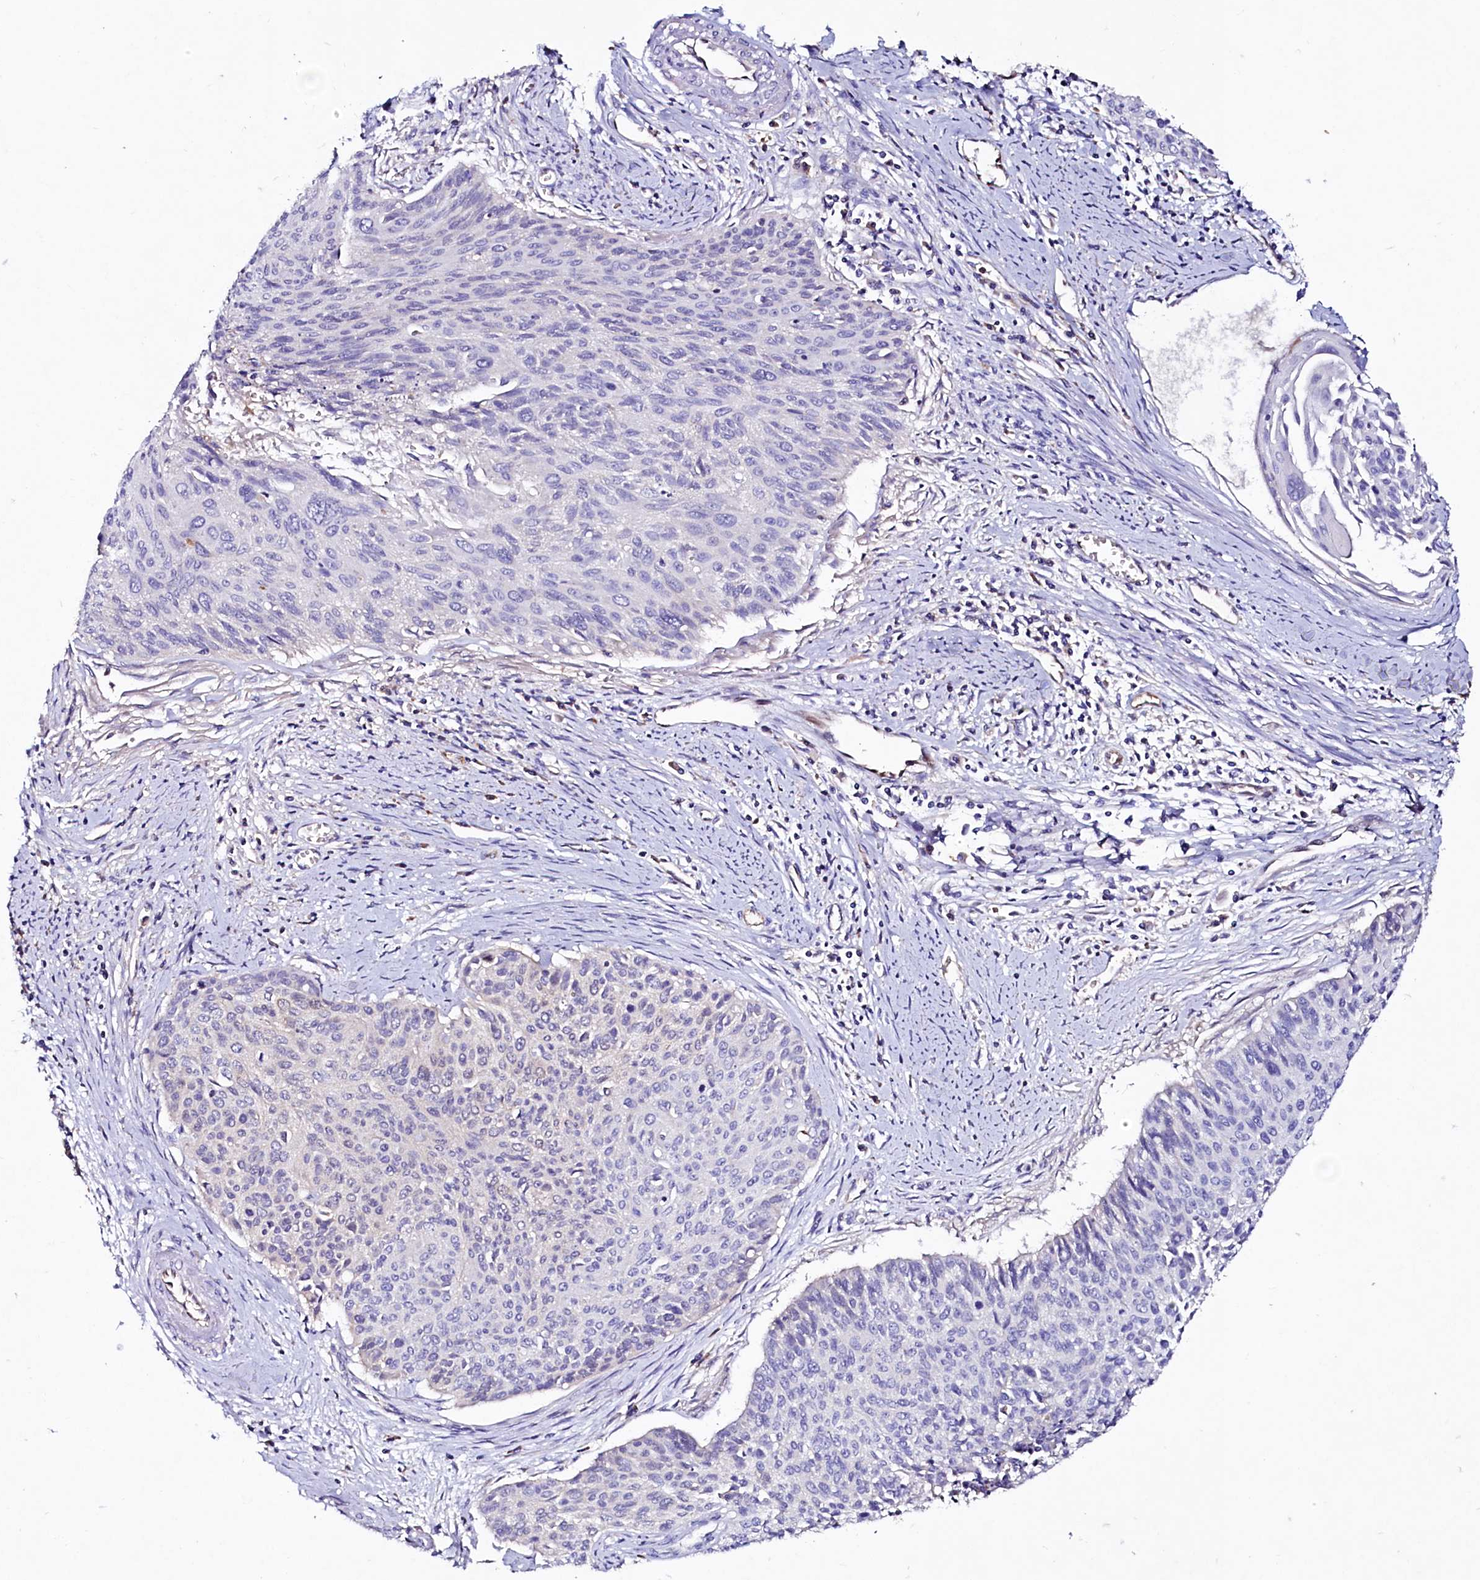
{"staining": {"intensity": "negative", "quantity": "none", "location": "none"}, "tissue": "cervical cancer", "cell_type": "Tumor cells", "image_type": "cancer", "snomed": [{"axis": "morphology", "description": "Squamous cell carcinoma, NOS"}, {"axis": "topography", "description": "Cervix"}], "caption": "There is no significant staining in tumor cells of cervical cancer. (Brightfield microscopy of DAB (3,3'-diaminobenzidine) immunohistochemistry (IHC) at high magnification).", "gene": "IL17RD", "patient": {"sex": "female", "age": 55}}